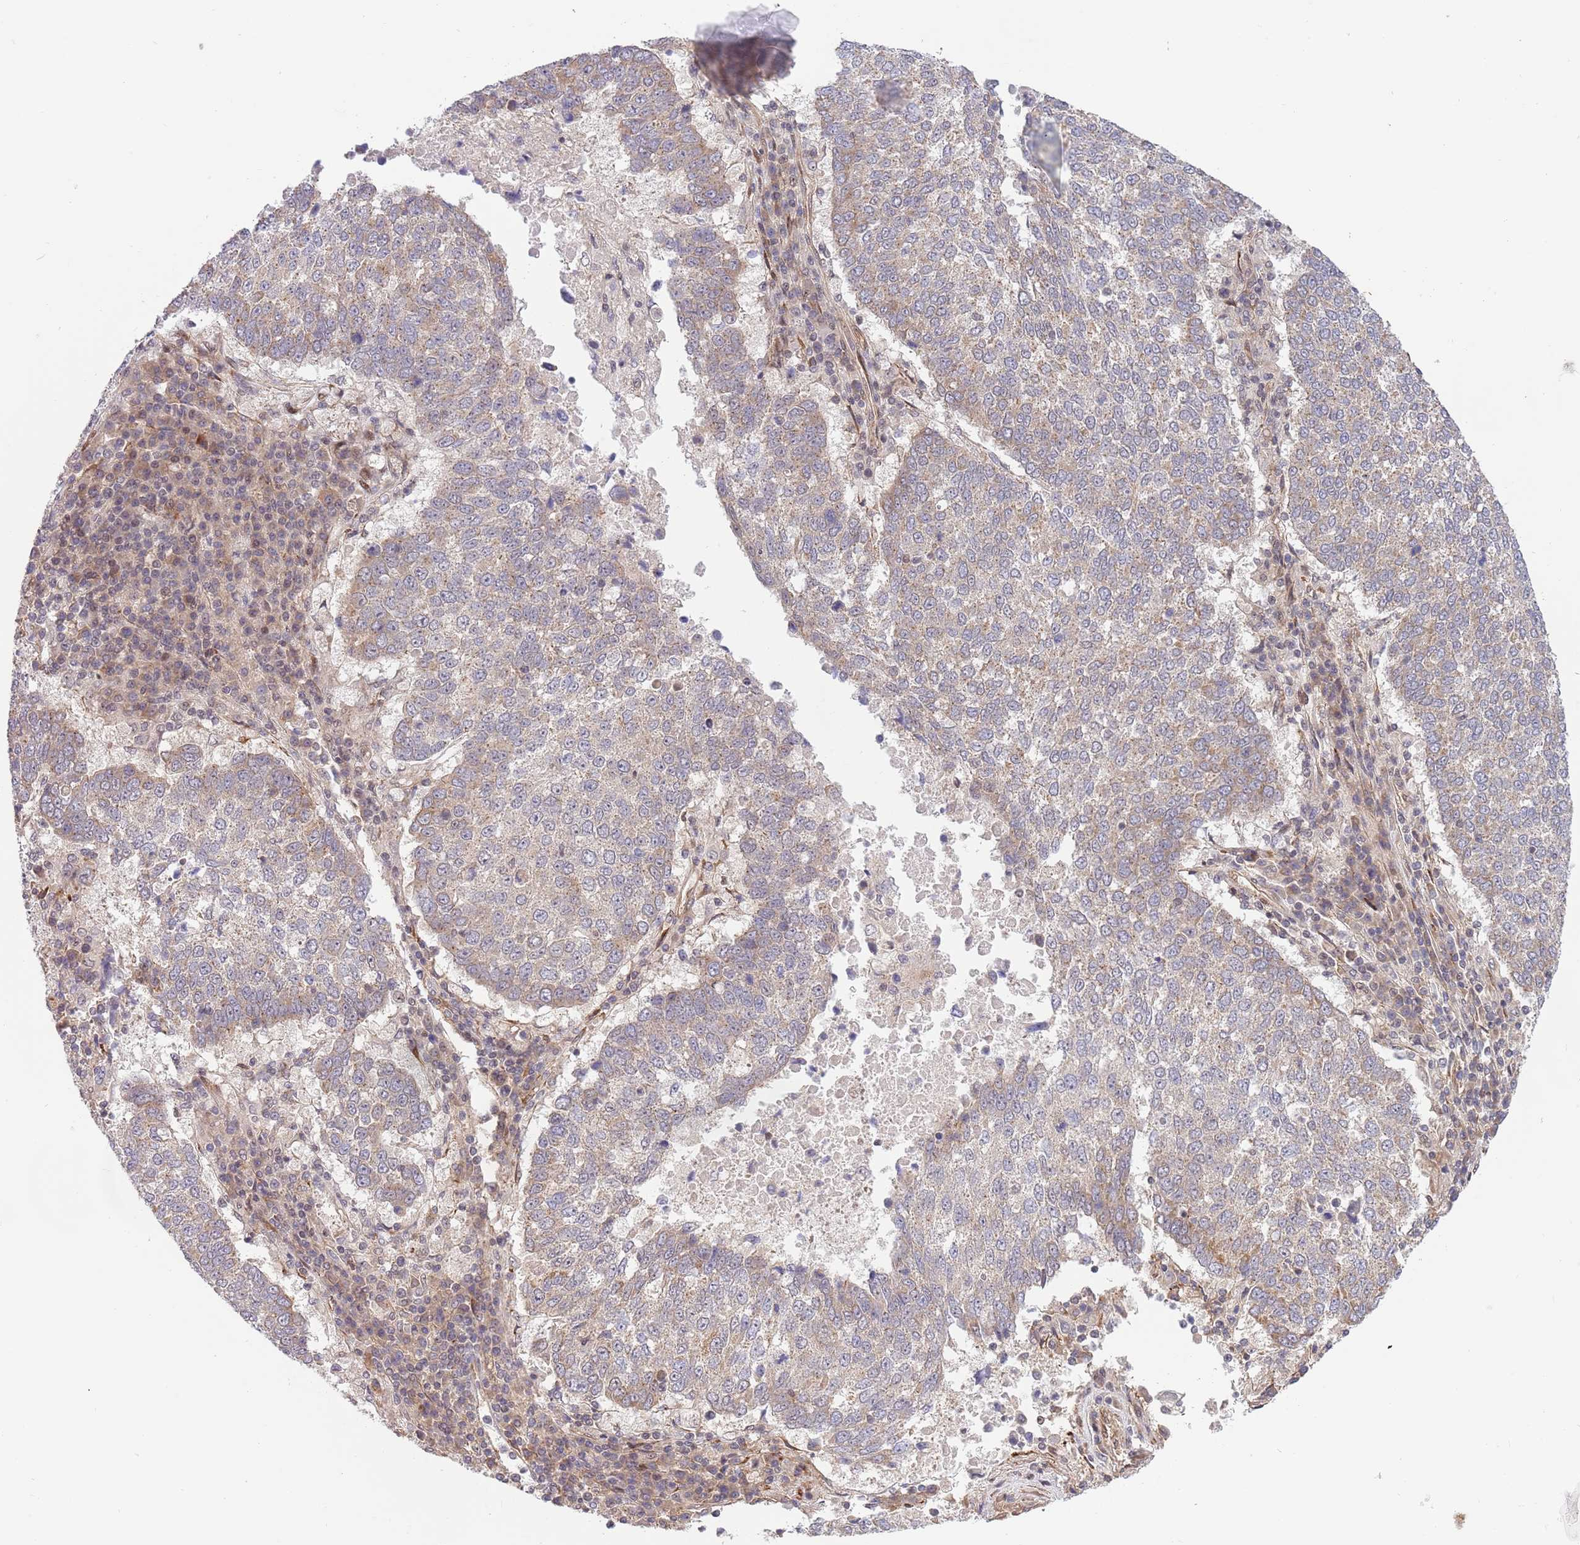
{"staining": {"intensity": "weak", "quantity": "<25%", "location": "cytoplasmic/membranous"}, "tissue": "lung cancer", "cell_type": "Tumor cells", "image_type": "cancer", "snomed": [{"axis": "morphology", "description": "Squamous cell carcinoma, NOS"}, {"axis": "topography", "description": "Lung"}], "caption": "Tumor cells are negative for protein expression in human lung squamous cell carcinoma.", "gene": "TBX10", "patient": {"sex": "male", "age": 73}}